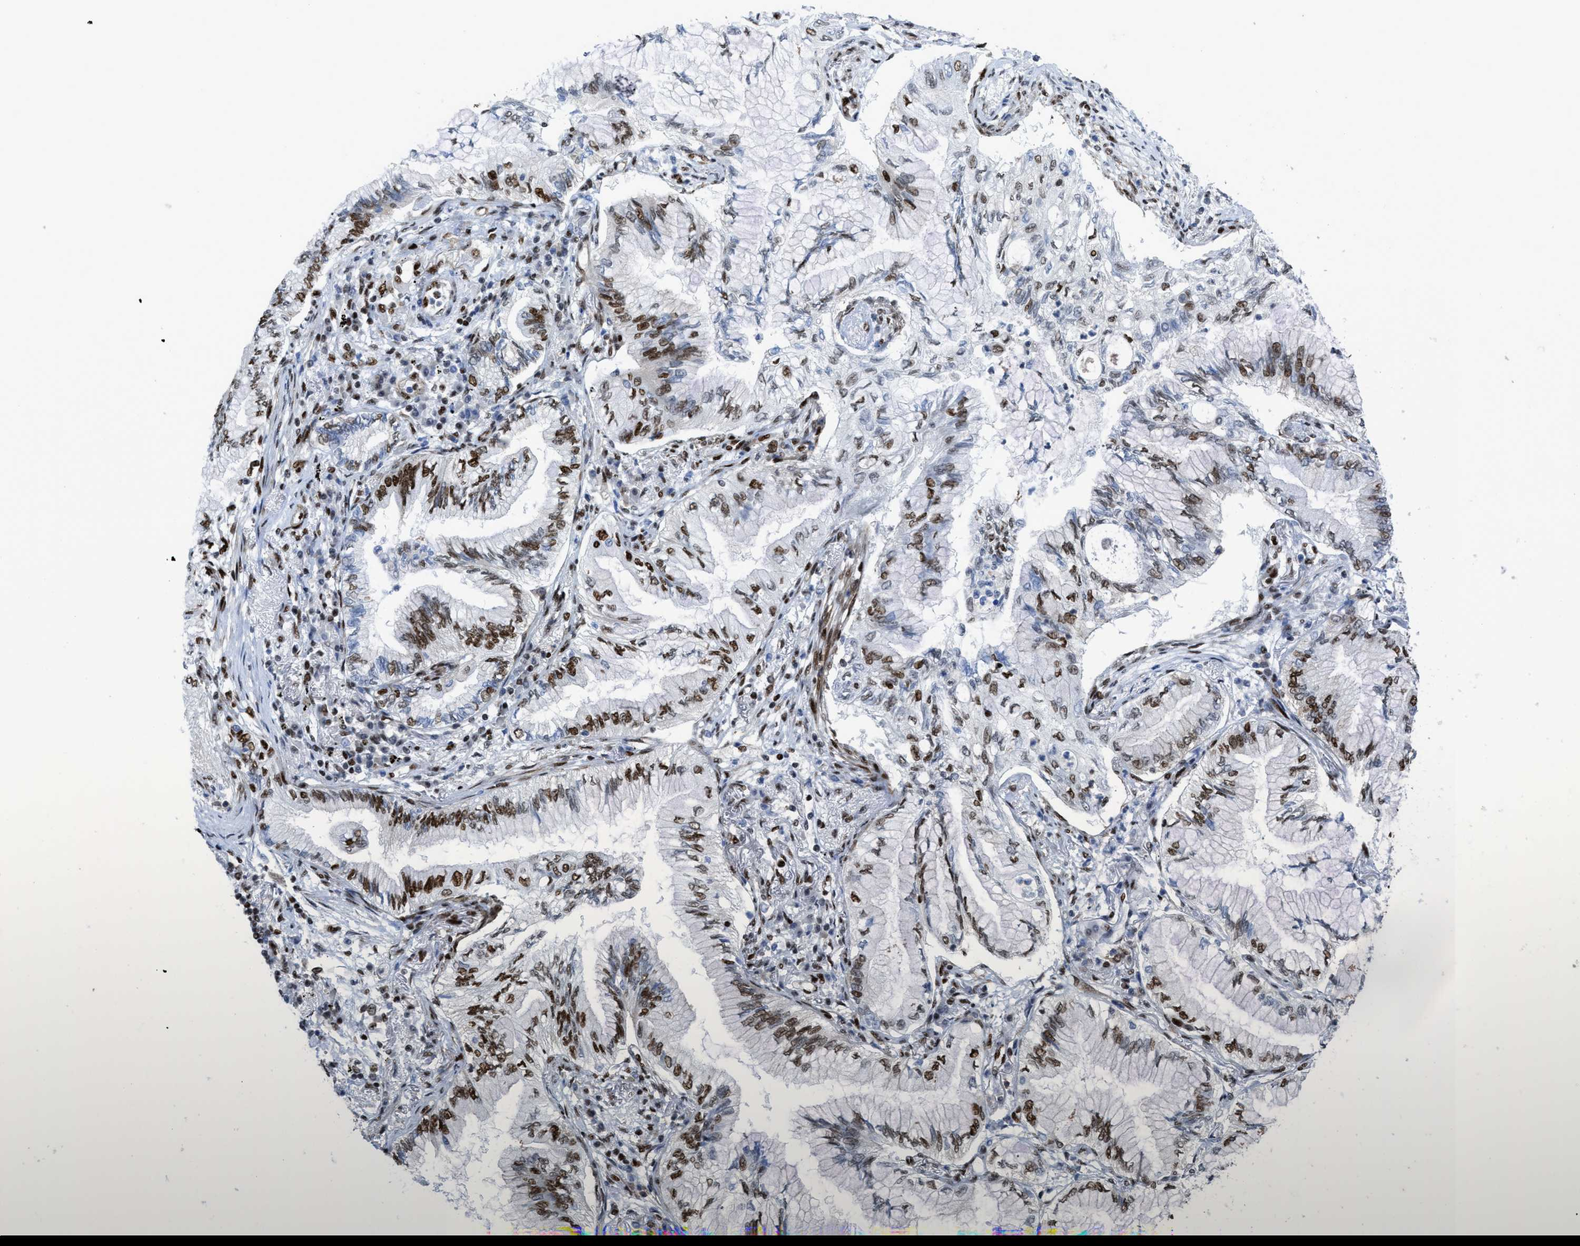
{"staining": {"intensity": "moderate", "quantity": "25%-75%", "location": "nuclear"}, "tissue": "lung cancer", "cell_type": "Tumor cells", "image_type": "cancer", "snomed": [{"axis": "morphology", "description": "Normal tissue, NOS"}, {"axis": "morphology", "description": "Adenocarcinoma, NOS"}, {"axis": "topography", "description": "Bronchus"}, {"axis": "topography", "description": "Lung"}], "caption": "A high-resolution micrograph shows immunohistochemistry (IHC) staining of lung adenocarcinoma, which displays moderate nuclear staining in approximately 25%-75% of tumor cells. The protein is shown in brown color, while the nuclei are stained blue.", "gene": "ZNF207", "patient": {"sex": "female", "age": 70}}